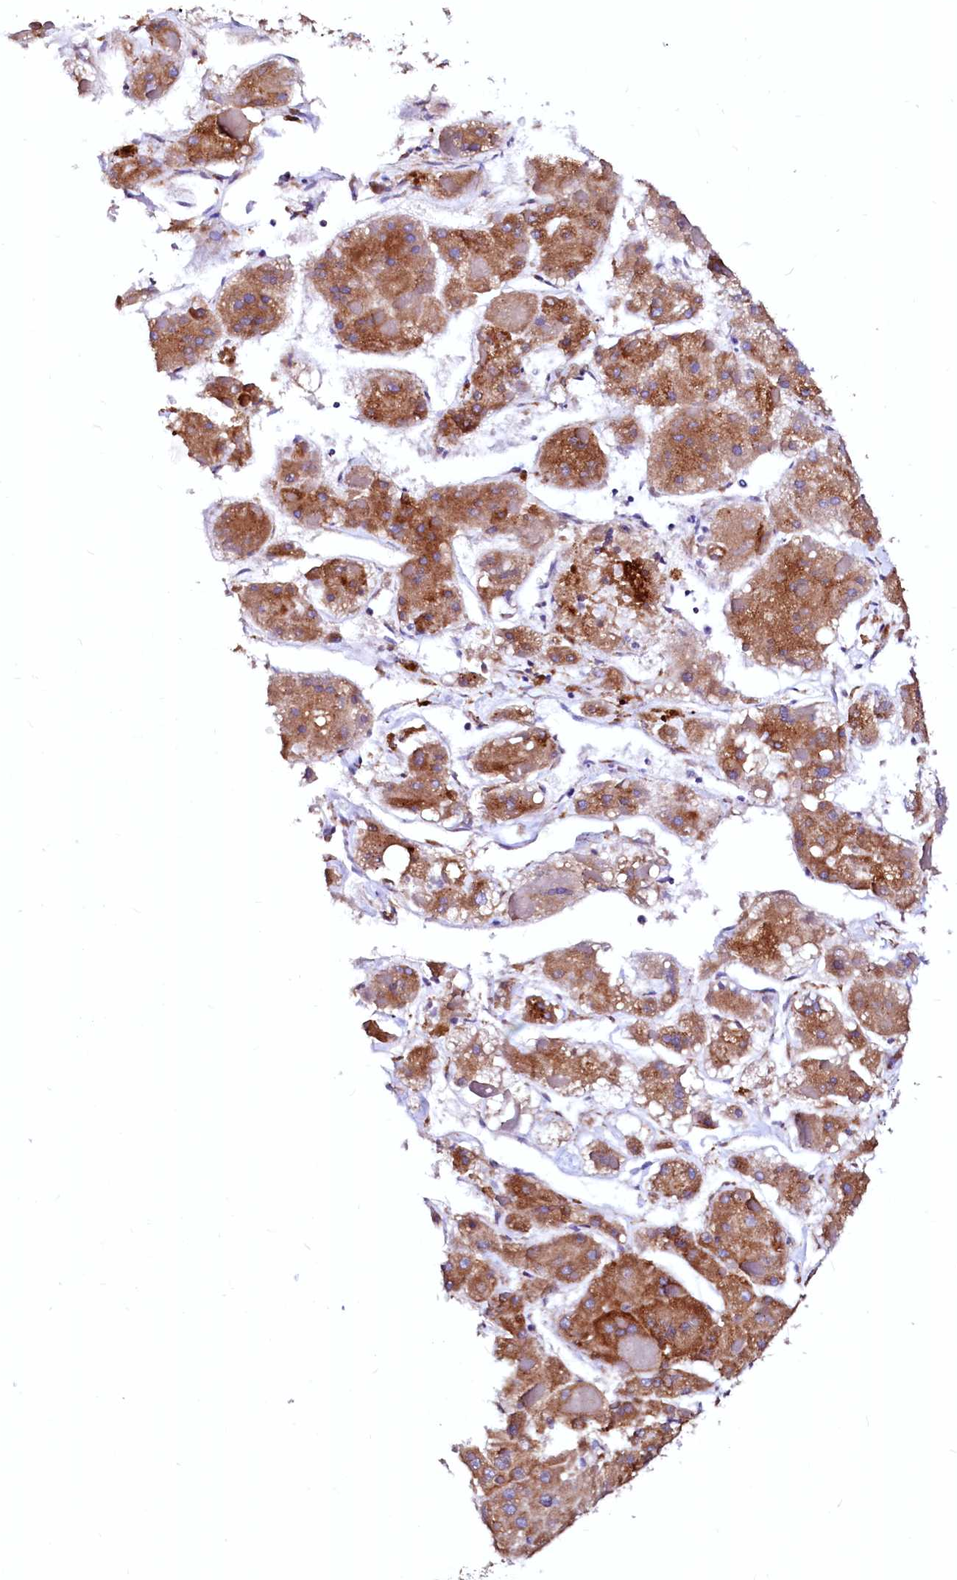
{"staining": {"intensity": "moderate", "quantity": ">75%", "location": "cytoplasmic/membranous"}, "tissue": "liver cancer", "cell_type": "Tumor cells", "image_type": "cancer", "snomed": [{"axis": "morphology", "description": "Carcinoma, Hepatocellular, NOS"}, {"axis": "topography", "description": "Liver"}], "caption": "Liver cancer stained with DAB immunohistochemistry demonstrates medium levels of moderate cytoplasmic/membranous staining in about >75% of tumor cells. Nuclei are stained in blue.", "gene": "LMAN1", "patient": {"sex": "female", "age": 73}}